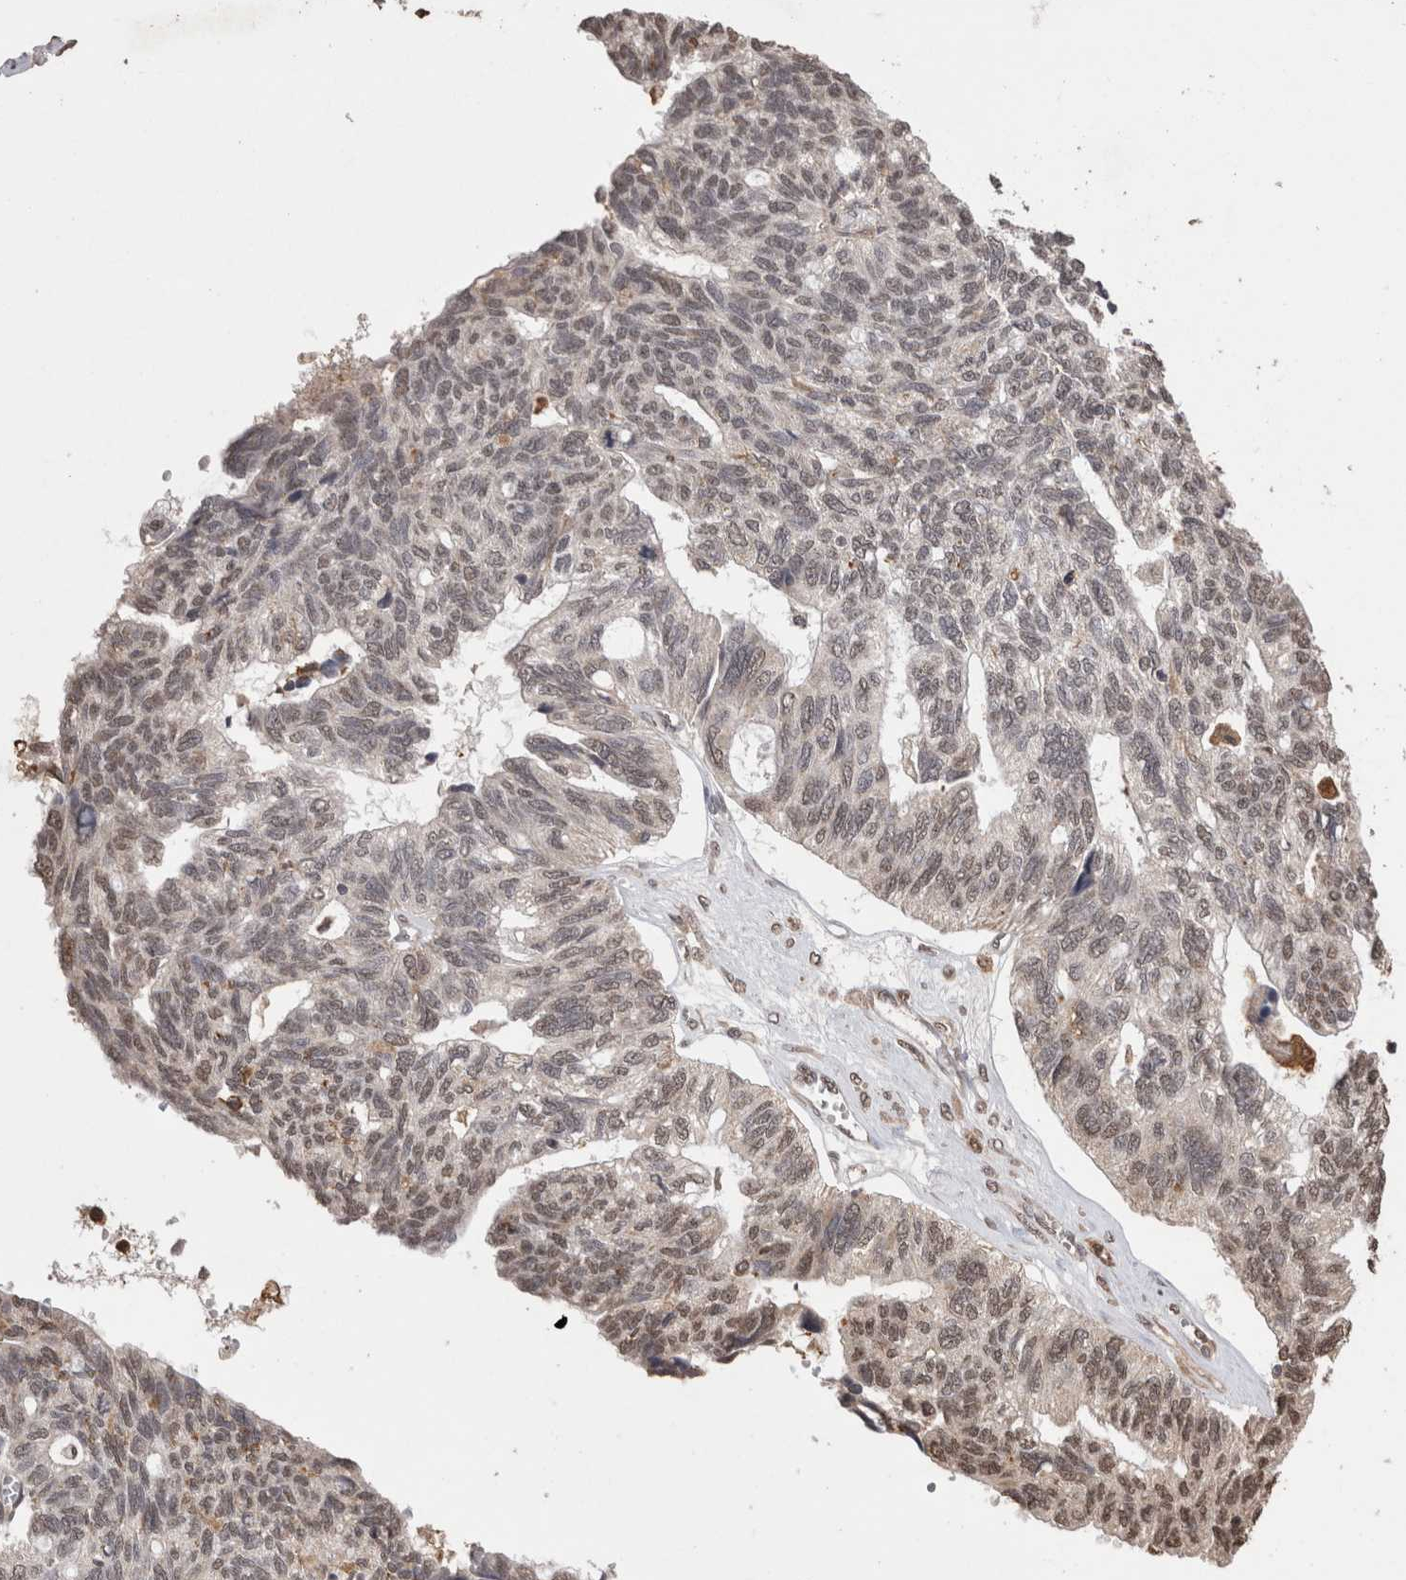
{"staining": {"intensity": "weak", "quantity": ">75%", "location": "nuclear"}, "tissue": "ovarian cancer", "cell_type": "Tumor cells", "image_type": "cancer", "snomed": [{"axis": "morphology", "description": "Cystadenocarcinoma, serous, NOS"}, {"axis": "topography", "description": "Ovary"}], "caption": "Immunohistochemistry micrograph of serous cystadenocarcinoma (ovarian) stained for a protein (brown), which shows low levels of weak nuclear staining in about >75% of tumor cells.", "gene": "GRK5", "patient": {"sex": "female", "age": 79}}